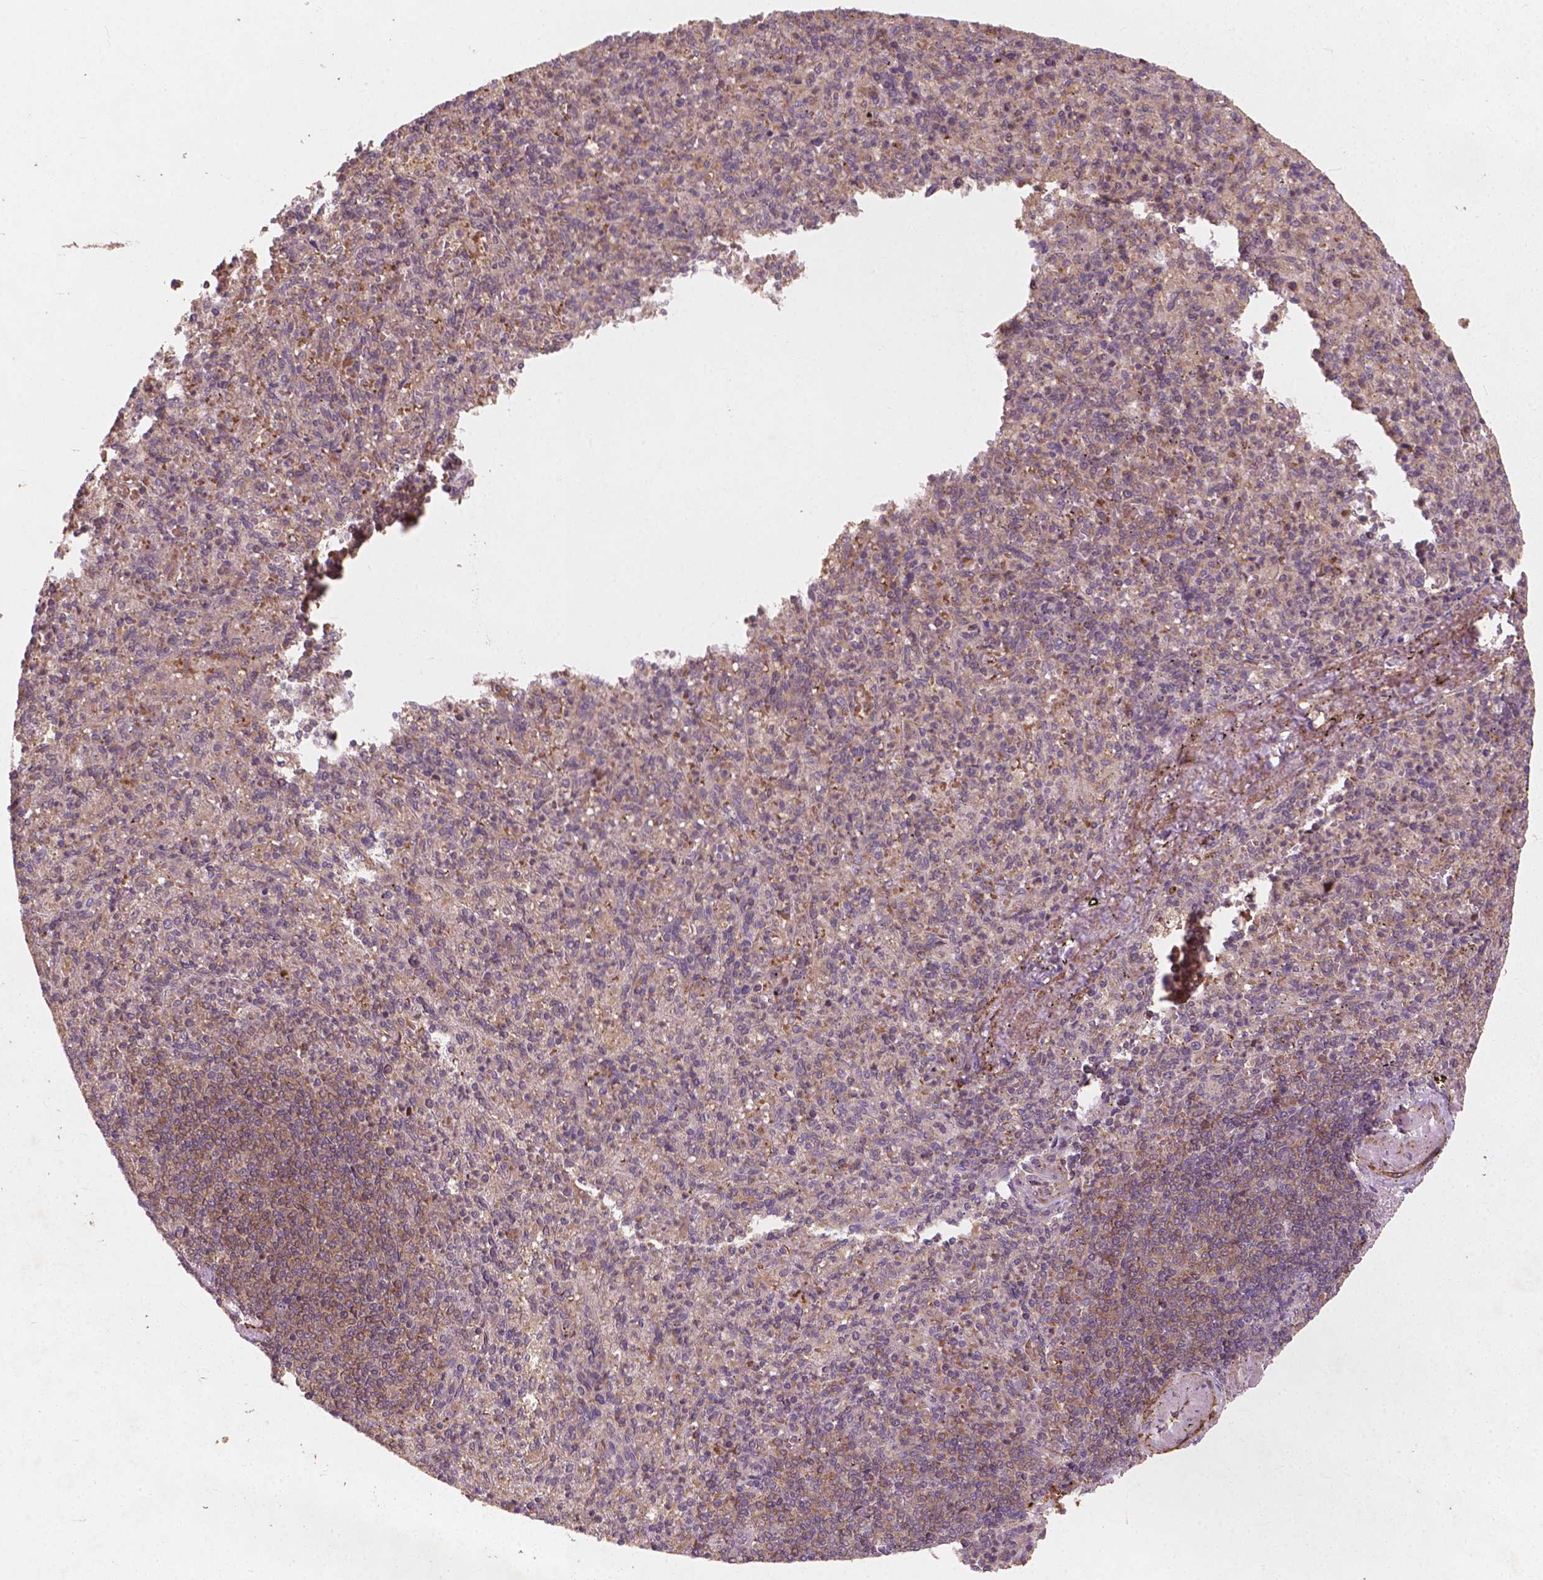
{"staining": {"intensity": "weak", "quantity": ">75%", "location": "cytoplasmic/membranous"}, "tissue": "spleen", "cell_type": "Cells in red pulp", "image_type": "normal", "snomed": [{"axis": "morphology", "description": "Normal tissue, NOS"}, {"axis": "topography", "description": "Spleen"}], "caption": "Immunohistochemical staining of unremarkable spleen demonstrates >75% levels of weak cytoplasmic/membranous protein positivity in about >75% of cells in red pulp. The protein of interest is shown in brown color, while the nuclei are stained blue.", "gene": "CYFIP1", "patient": {"sex": "female", "age": 74}}